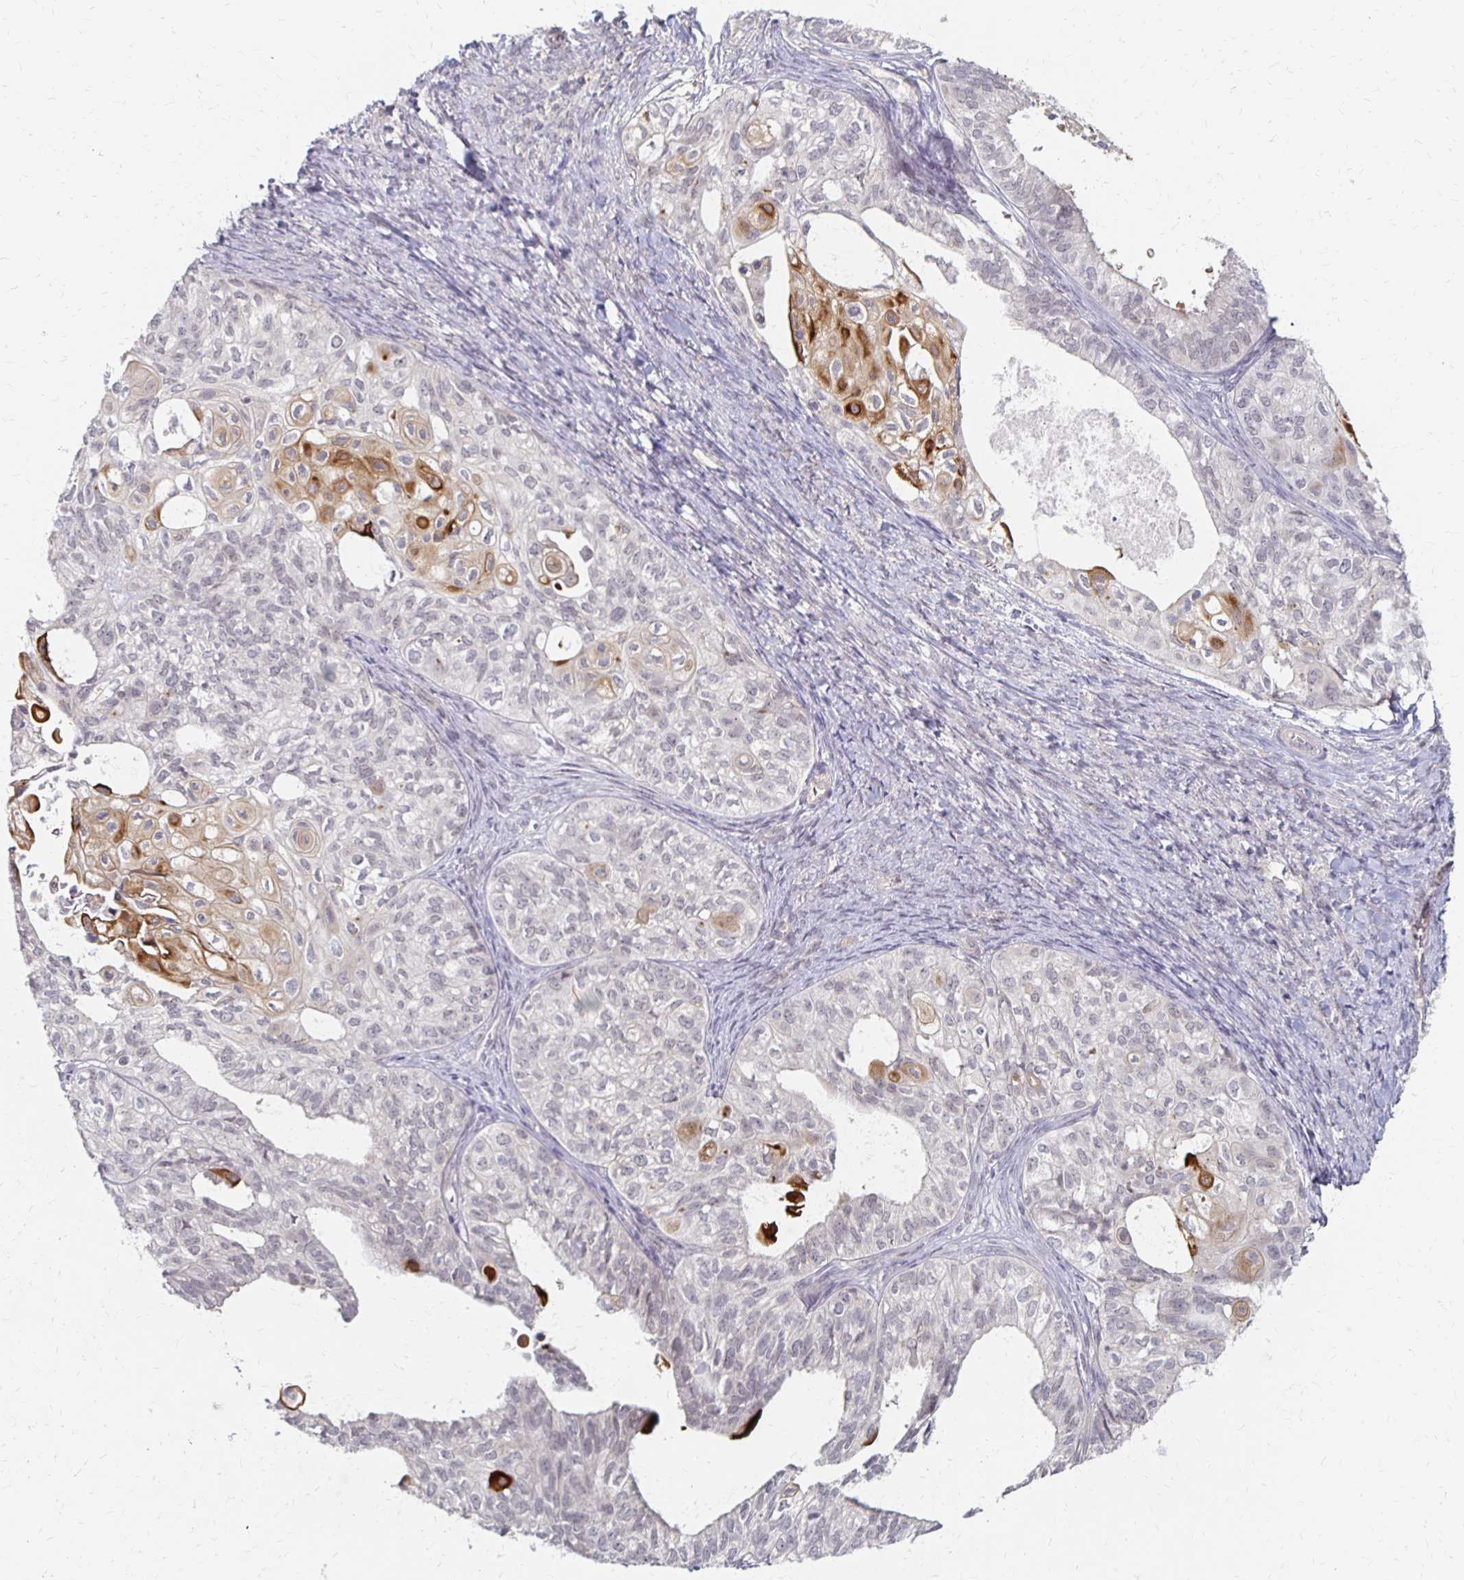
{"staining": {"intensity": "moderate", "quantity": "<25%", "location": "cytoplasmic/membranous"}, "tissue": "ovarian cancer", "cell_type": "Tumor cells", "image_type": "cancer", "snomed": [{"axis": "morphology", "description": "Carcinoma, endometroid"}, {"axis": "topography", "description": "Ovary"}], "caption": "Tumor cells exhibit low levels of moderate cytoplasmic/membranous staining in approximately <25% of cells in ovarian cancer (endometroid carcinoma). (DAB (3,3'-diaminobenzidine) IHC, brown staining for protein, blue staining for nuclei).", "gene": "PRKCB", "patient": {"sex": "female", "age": 64}}